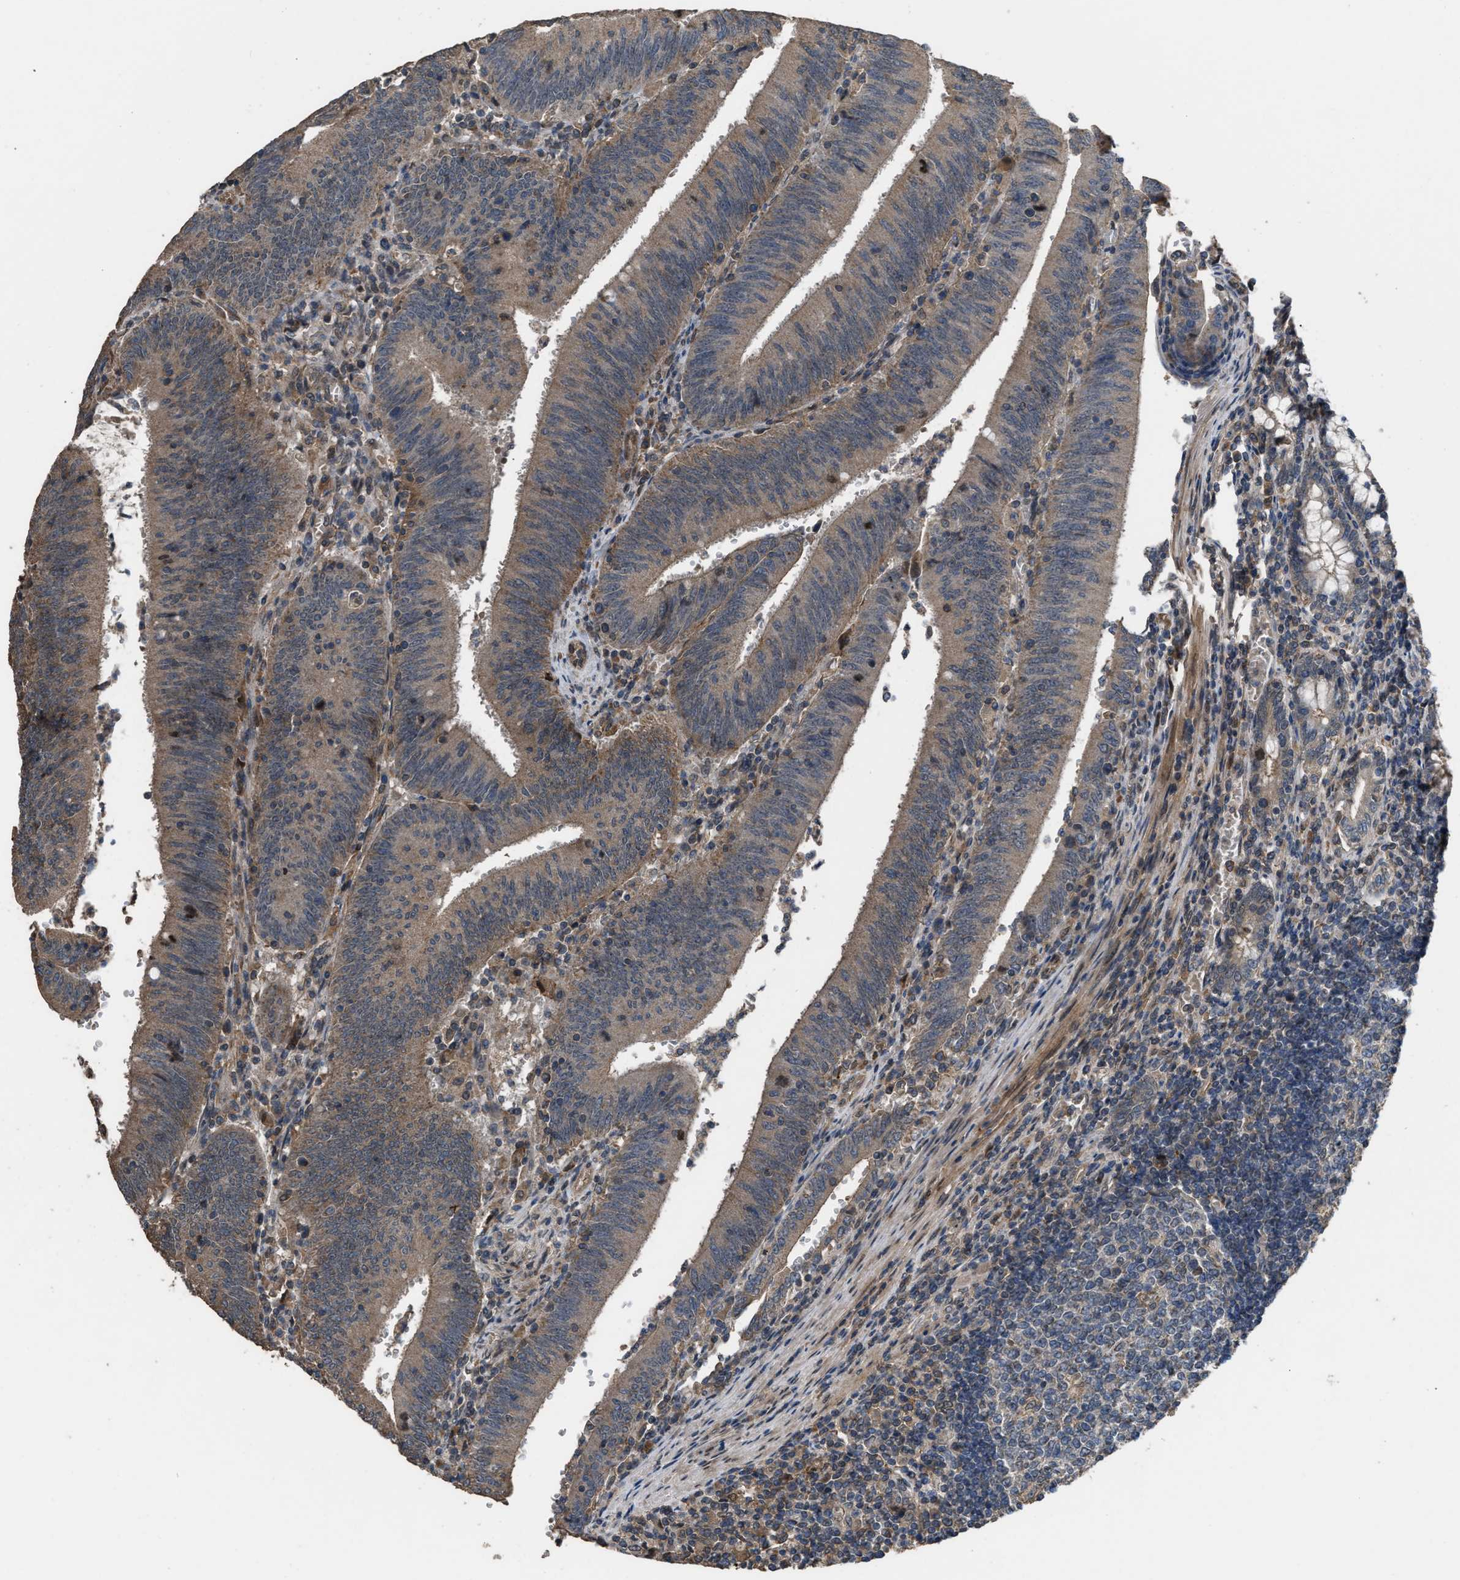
{"staining": {"intensity": "moderate", "quantity": ">75%", "location": "cytoplasmic/membranous"}, "tissue": "colorectal cancer", "cell_type": "Tumor cells", "image_type": "cancer", "snomed": [{"axis": "morphology", "description": "Normal tissue, NOS"}, {"axis": "morphology", "description": "Adenocarcinoma, NOS"}, {"axis": "topography", "description": "Rectum"}], "caption": "This histopathology image exhibits colorectal cancer stained with immunohistochemistry to label a protein in brown. The cytoplasmic/membranous of tumor cells show moderate positivity for the protein. Nuclei are counter-stained blue.", "gene": "UTRN", "patient": {"sex": "female", "age": 66}}